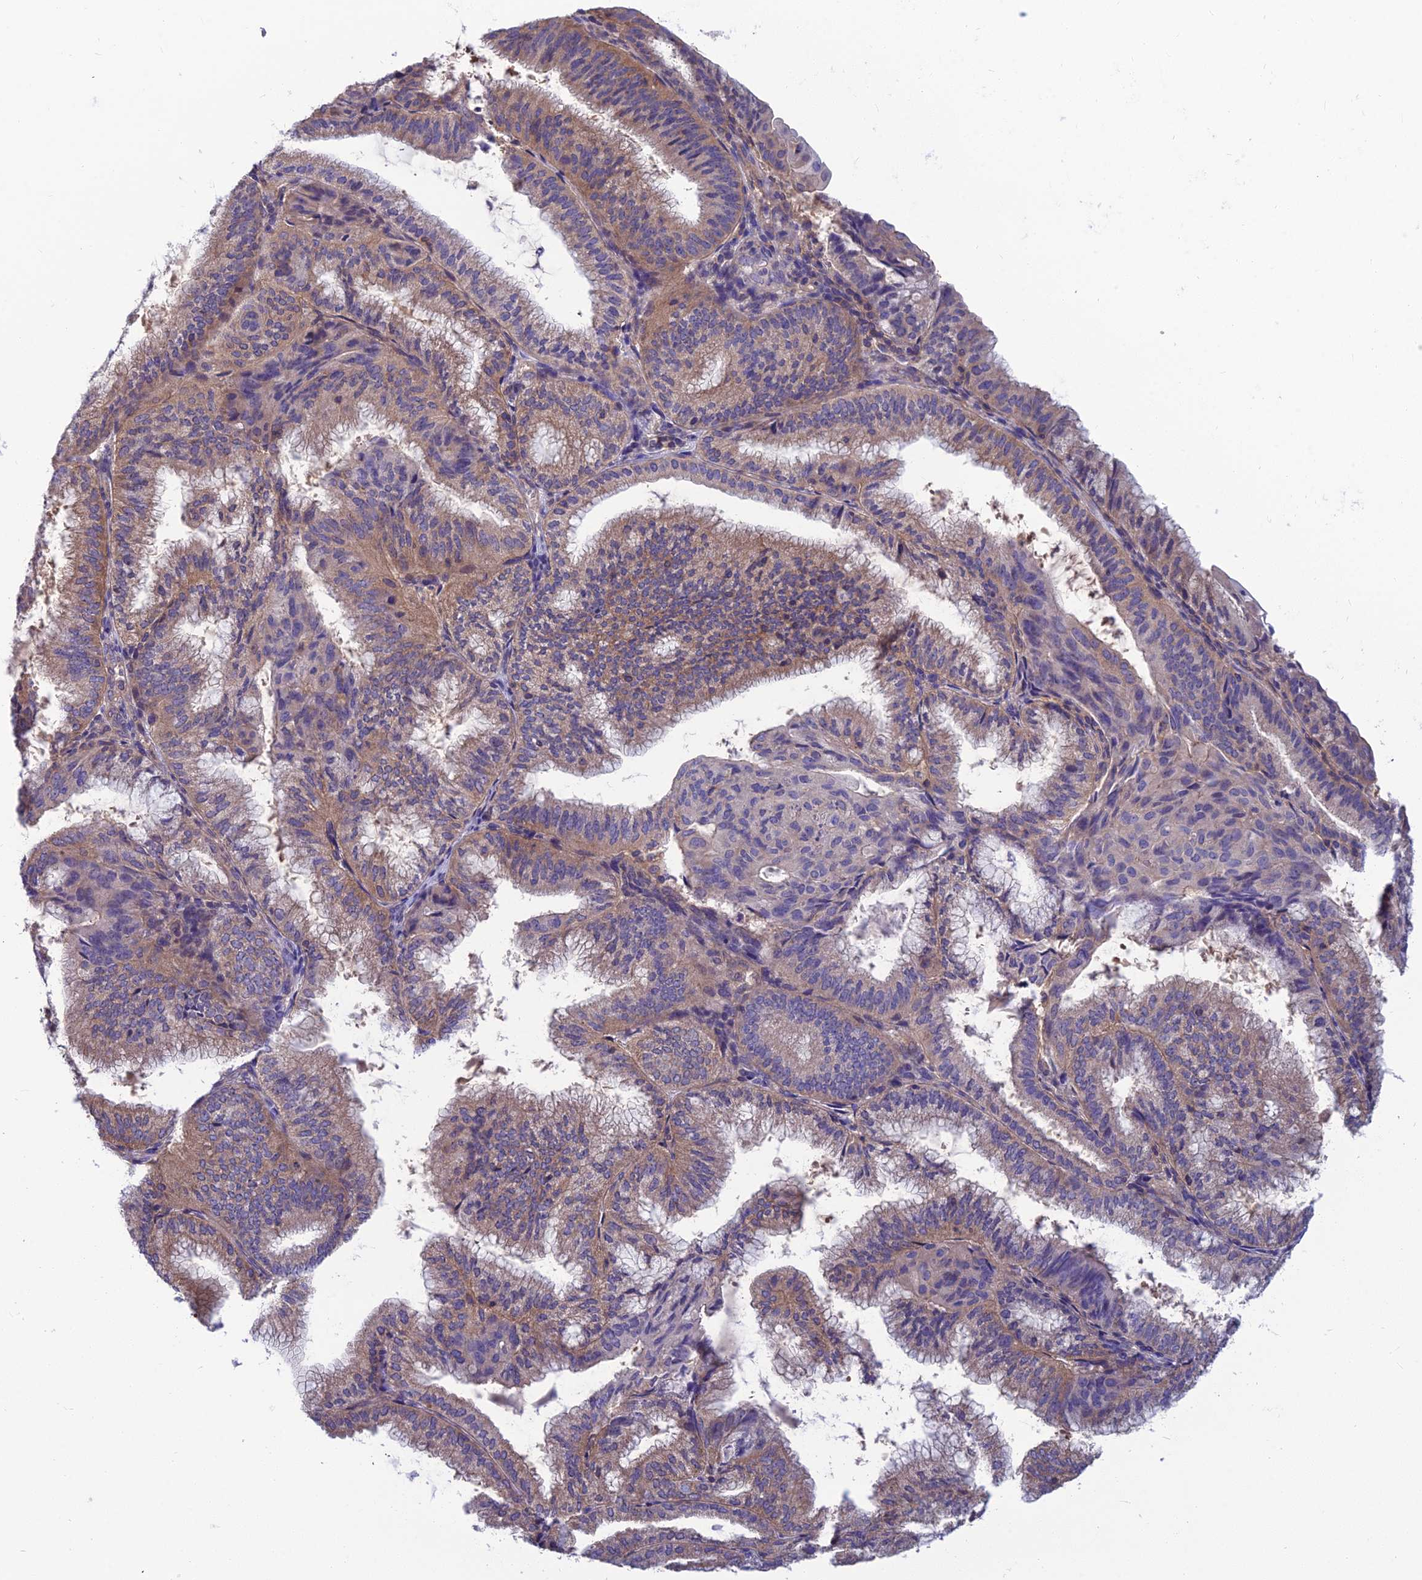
{"staining": {"intensity": "weak", "quantity": ">75%", "location": "cytoplasmic/membranous"}, "tissue": "endometrial cancer", "cell_type": "Tumor cells", "image_type": "cancer", "snomed": [{"axis": "morphology", "description": "Adenocarcinoma, NOS"}, {"axis": "topography", "description": "Endometrium"}], "caption": "DAB immunohistochemical staining of endometrial cancer (adenocarcinoma) displays weak cytoplasmic/membranous protein staining in approximately >75% of tumor cells.", "gene": "MVD", "patient": {"sex": "female", "age": 49}}